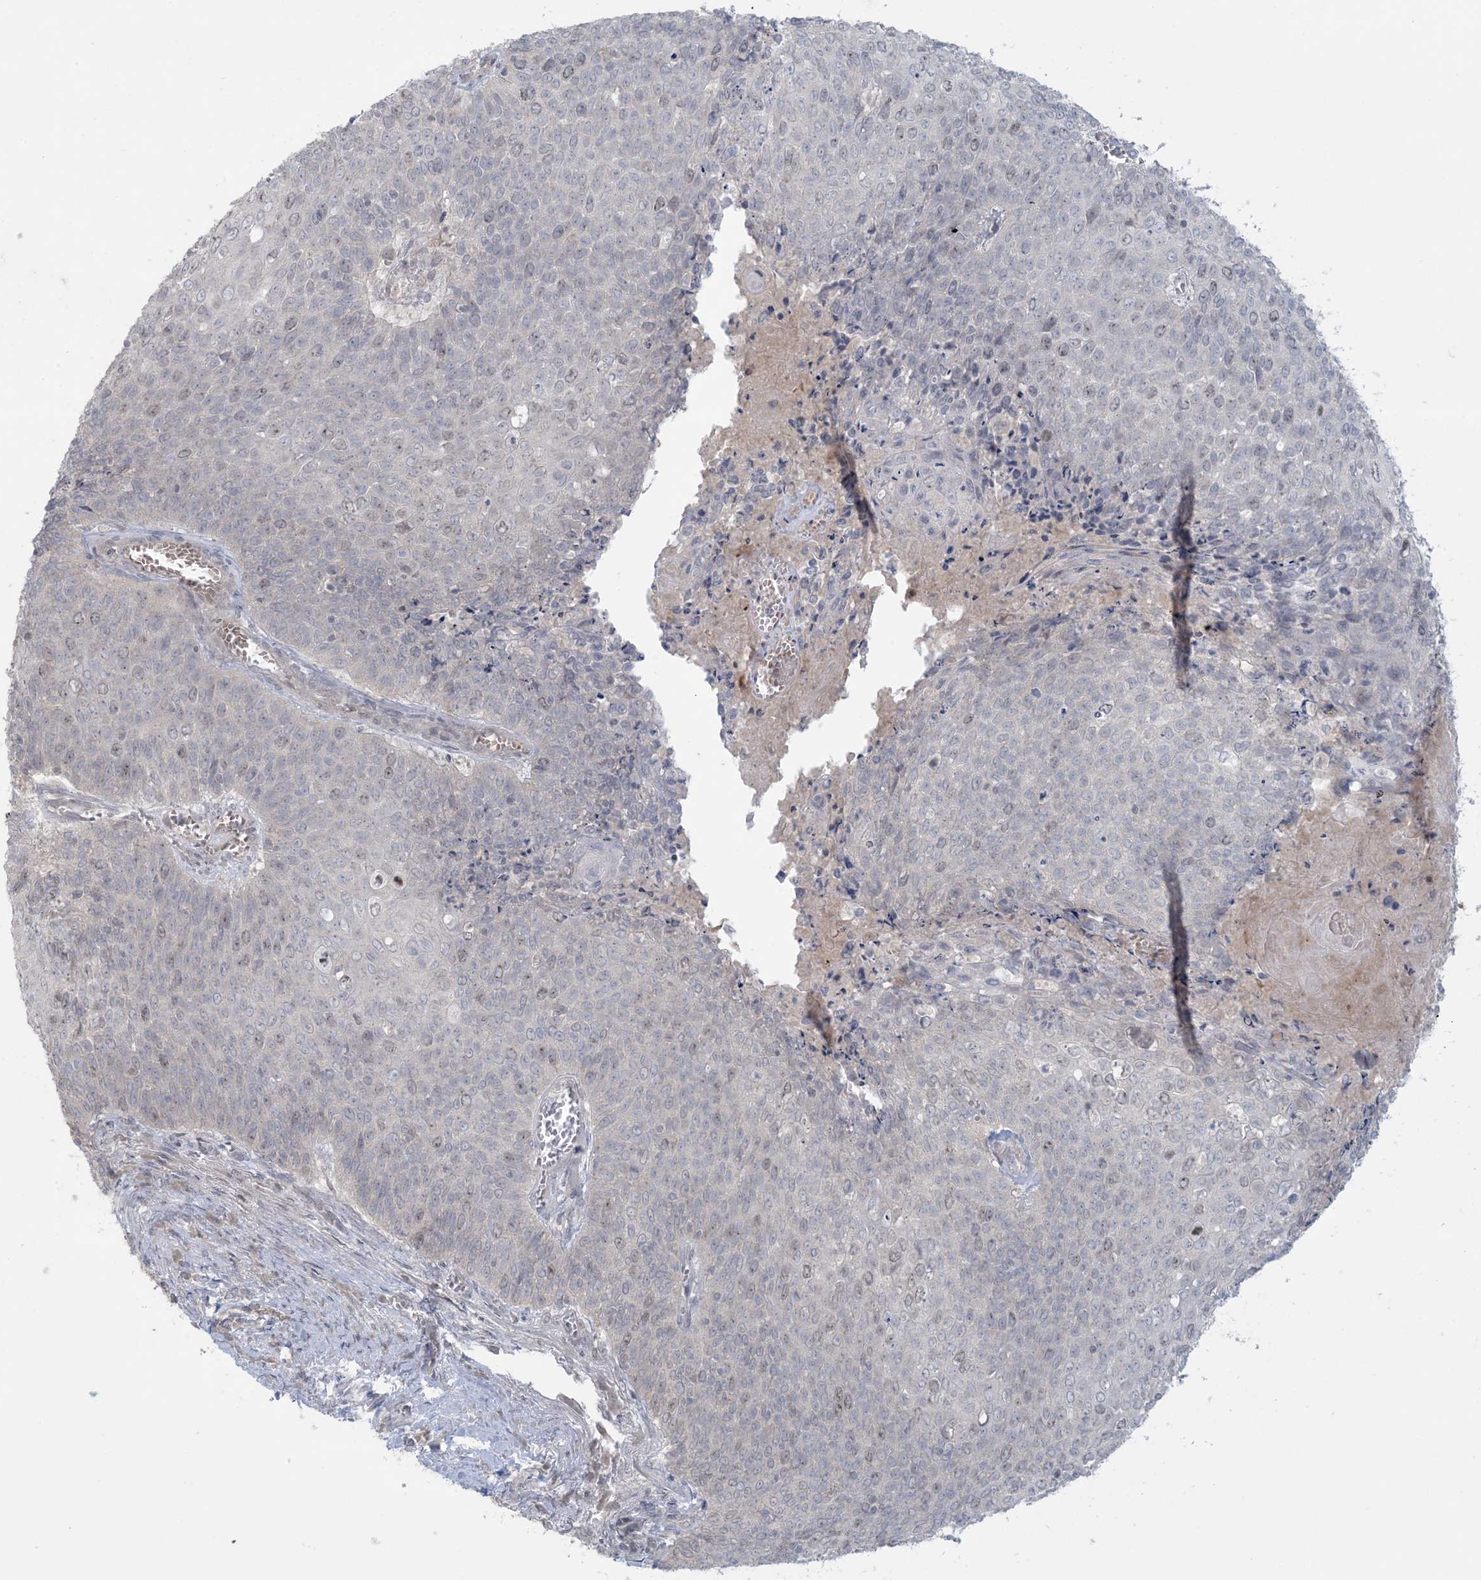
{"staining": {"intensity": "weak", "quantity": "<25%", "location": "nuclear"}, "tissue": "cervical cancer", "cell_type": "Tumor cells", "image_type": "cancer", "snomed": [{"axis": "morphology", "description": "Squamous cell carcinoma, NOS"}, {"axis": "topography", "description": "Cervix"}], "caption": "A micrograph of human squamous cell carcinoma (cervical) is negative for staining in tumor cells.", "gene": "NRBP2", "patient": {"sex": "female", "age": 39}}